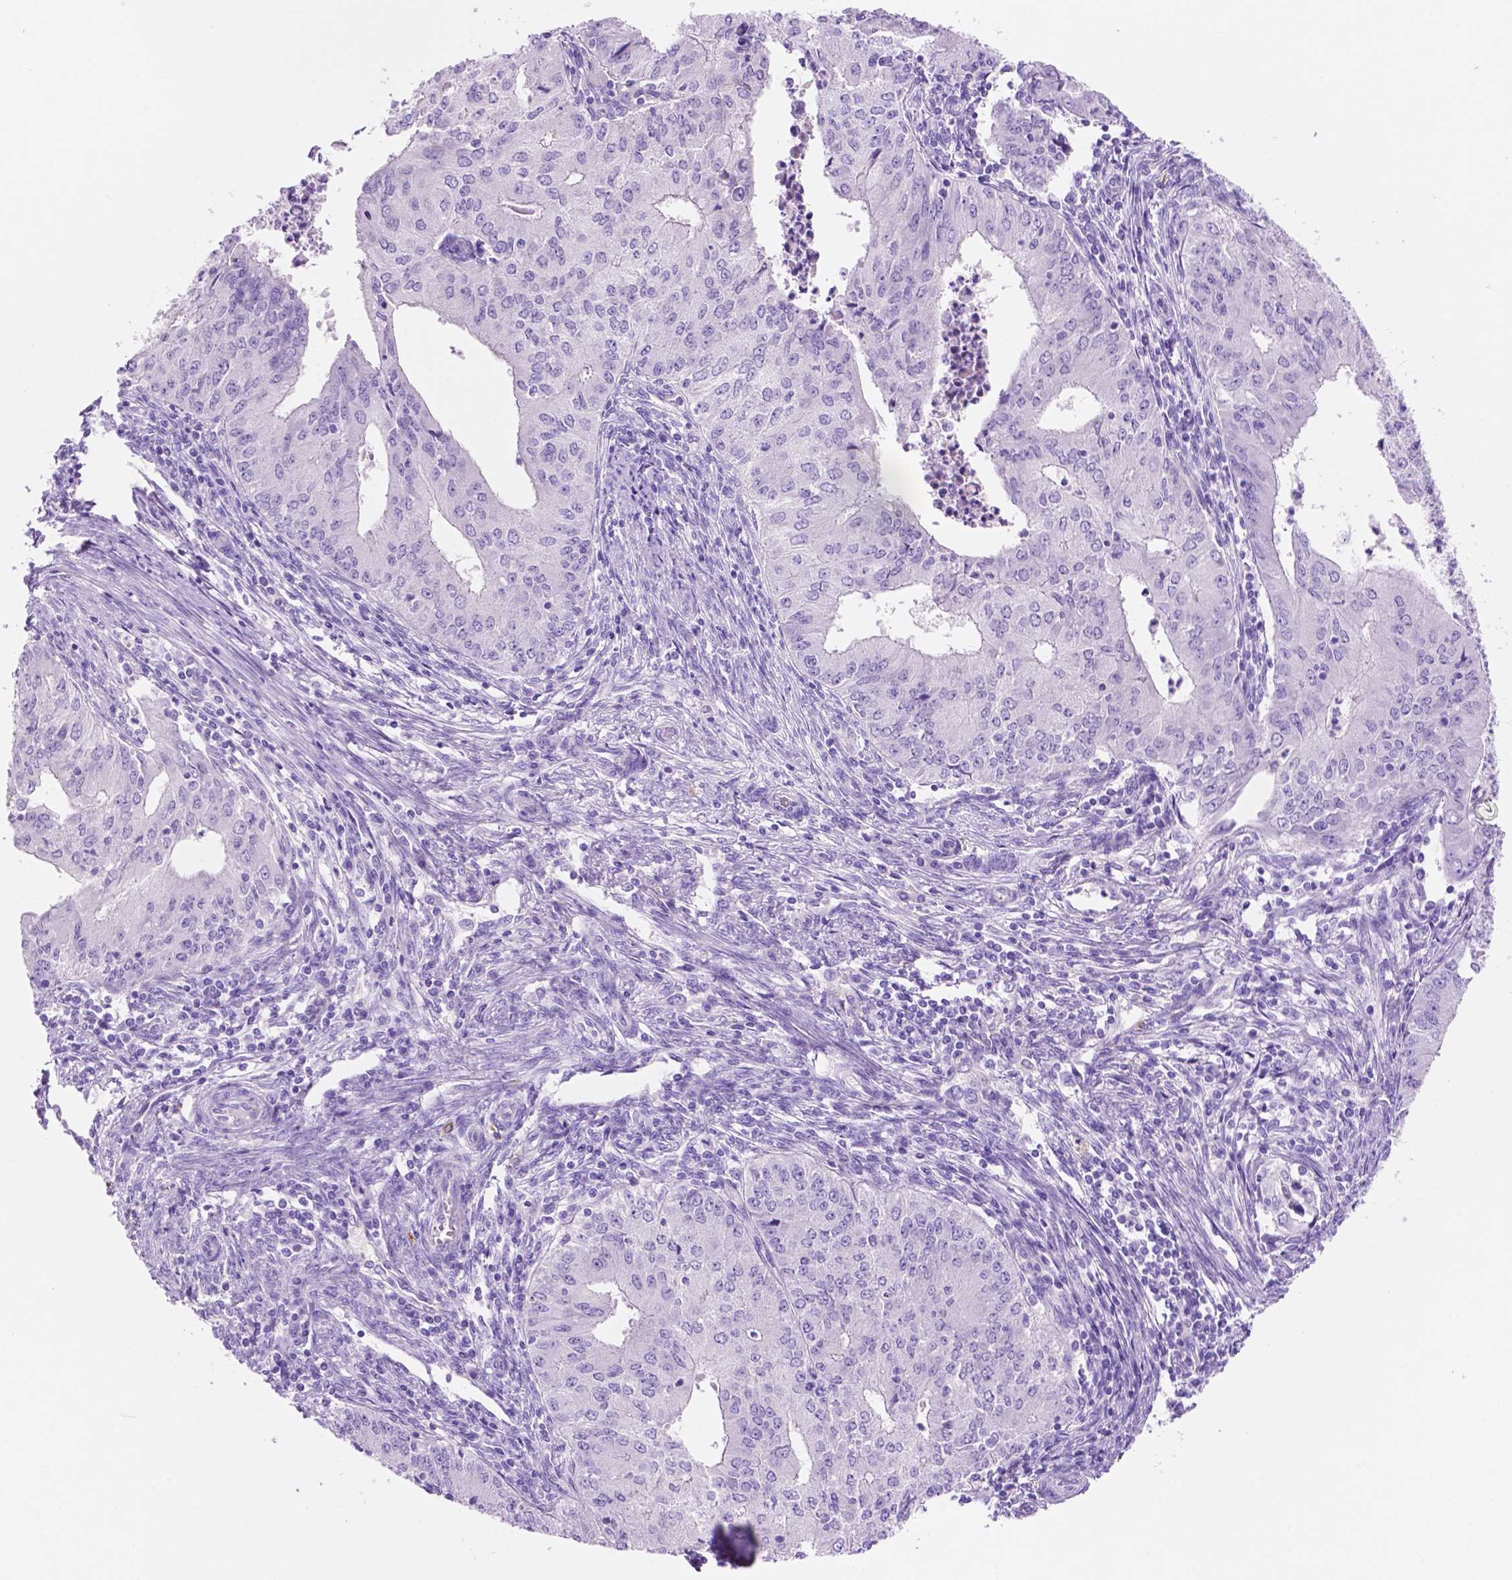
{"staining": {"intensity": "negative", "quantity": "none", "location": "none"}, "tissue": "endometrial cancer", "cell_type": "Tumor cells", "image_type": "cancer", "snomed": [{"axis": "morphology", "description": "Adenocarcinoma, NOS"}, {"axis": "topography", "description": "Endometrium"}], "caption": "There is no significant positivity in tumor cells of endometrial cancer.", "gene": "FOXB2", "patient": {"sex": "female", "age": 50}}